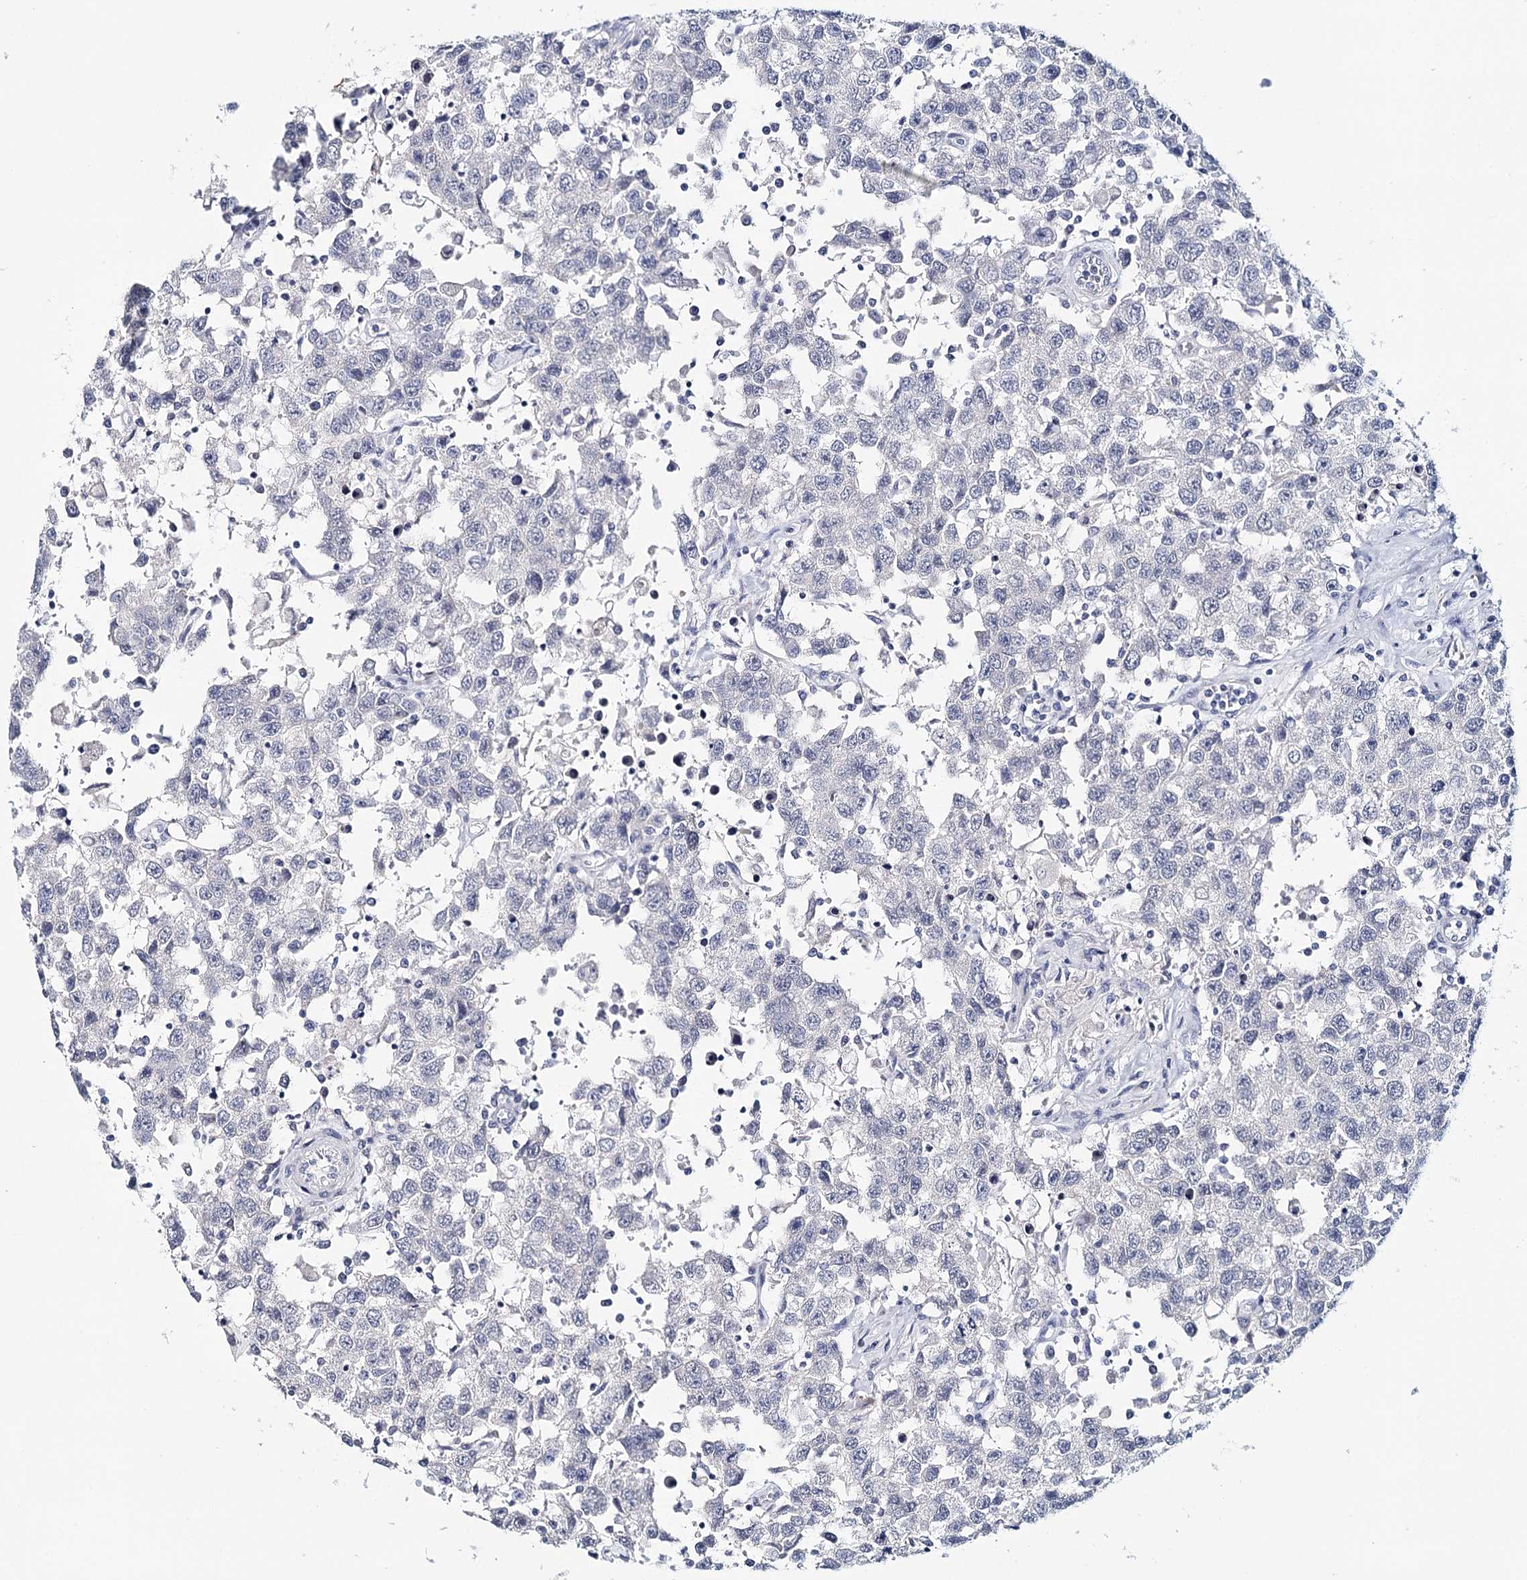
{"staining": {"intensity": "negative", "quantity": "none", "location": "none"}, "tissue": "testis cancer", "cell_type": "Tumor cells", "image_type": "cancer", "snomed": [{"axis": "morphology", "description": "Seminoma, NOS"}, {"axis": "topography", "description": "Testis"}], "caption": "Tumor cells are negative for brown protein staining in testis seminoma.", "gene": "HSPA4L", "patient": {"sex": "male", "age": 41}}